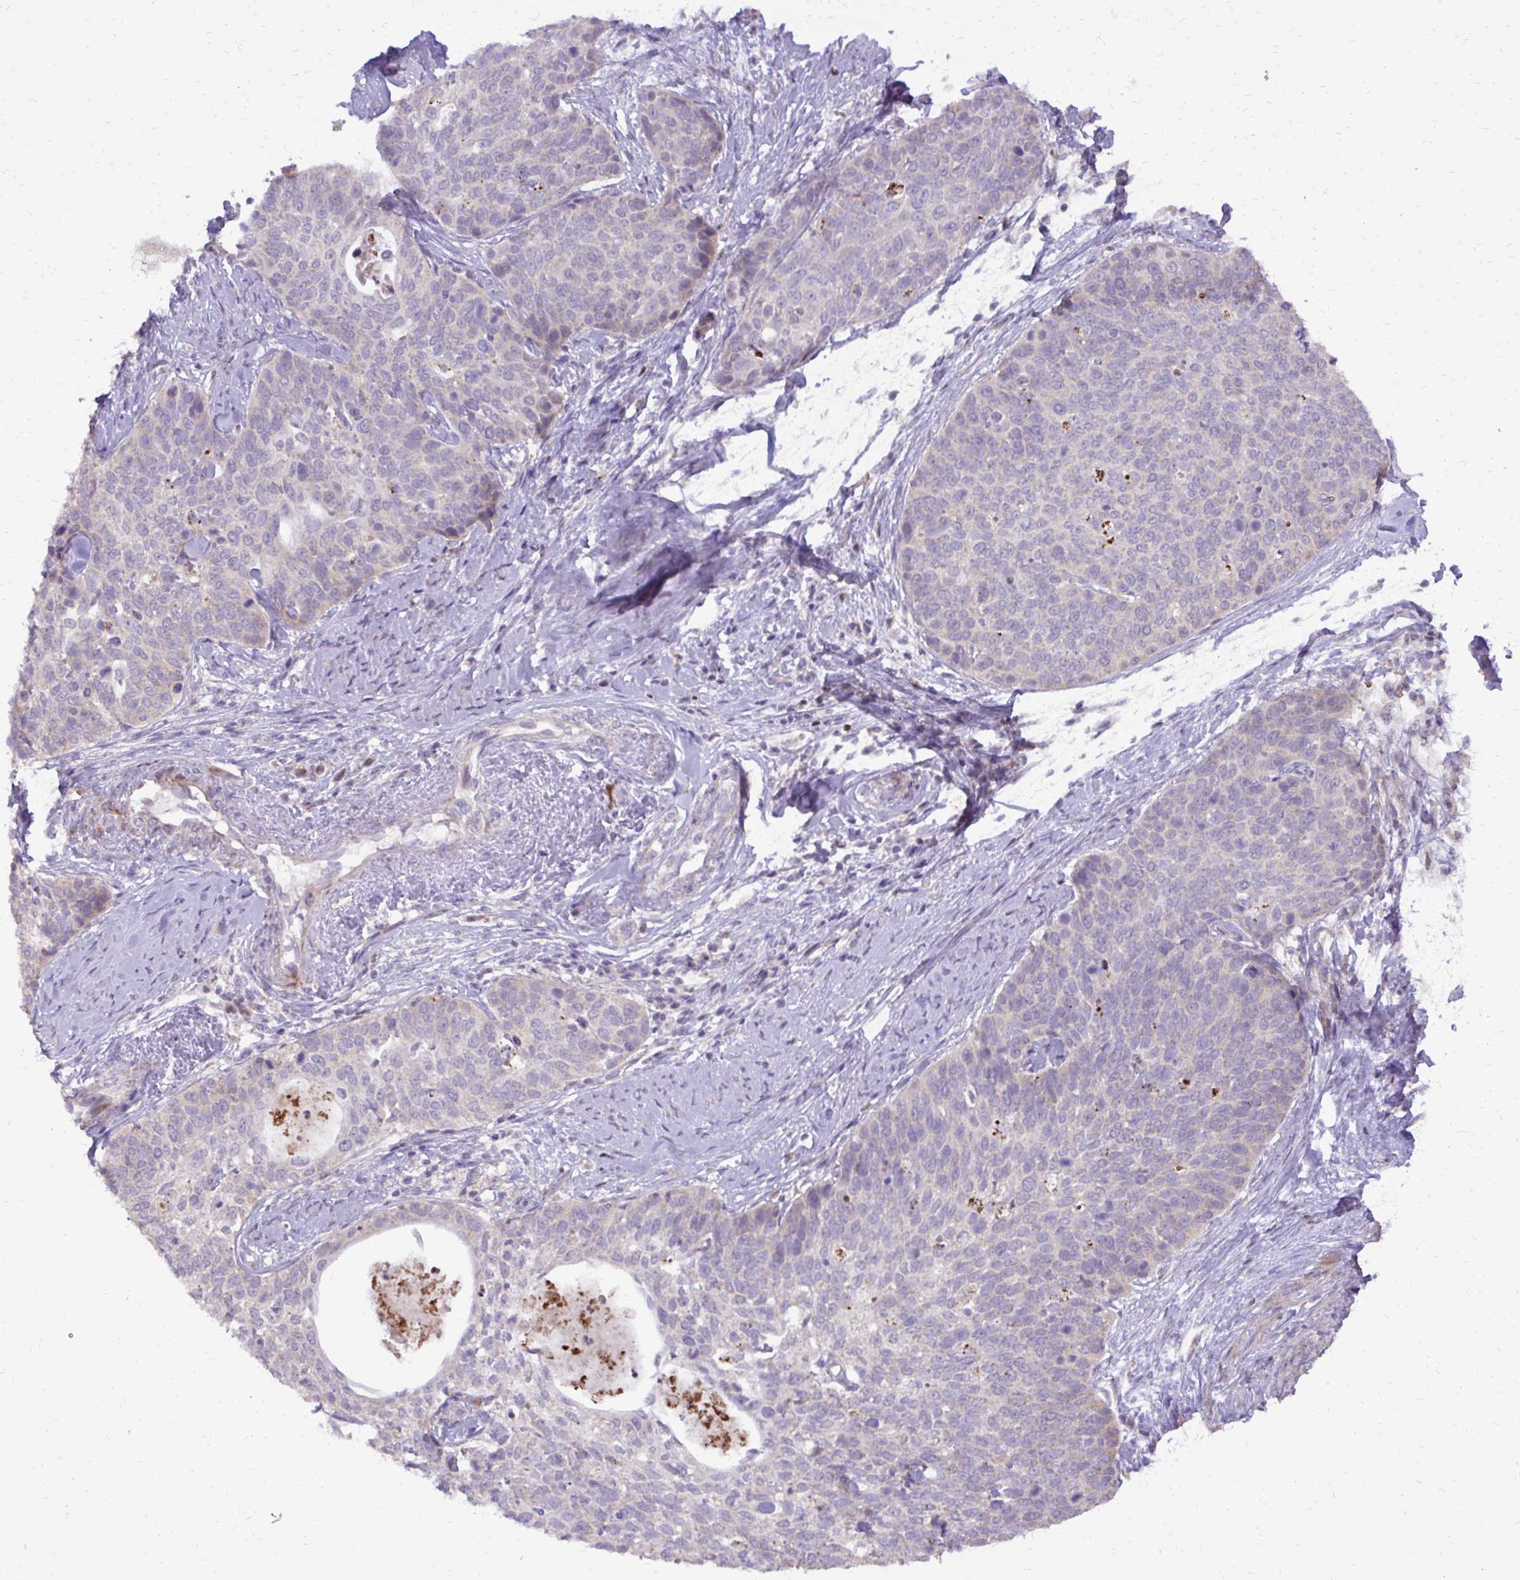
{"staining": {"intensity": "negative", "quantity": "none", "location": "none"}, "tissue": "cervical cancer", "cell_type": "Tumor cells", "image_type": "cancer", "snomed": [{"axis": "morphology", "description": "Squamous cell carcinoma, NOS"}, {"axis": "topography", "description": "Cervix"}], "caption": "High power microscopy histopathology image of an immunohistochemistry micrograph of cervical cancer, revealing no significant staining in tumor cells. (DAB immunohistochemistry (IHC), high magnification).", "gene": "ABCC3", "patient": {"sex": "female", "age": 69}}